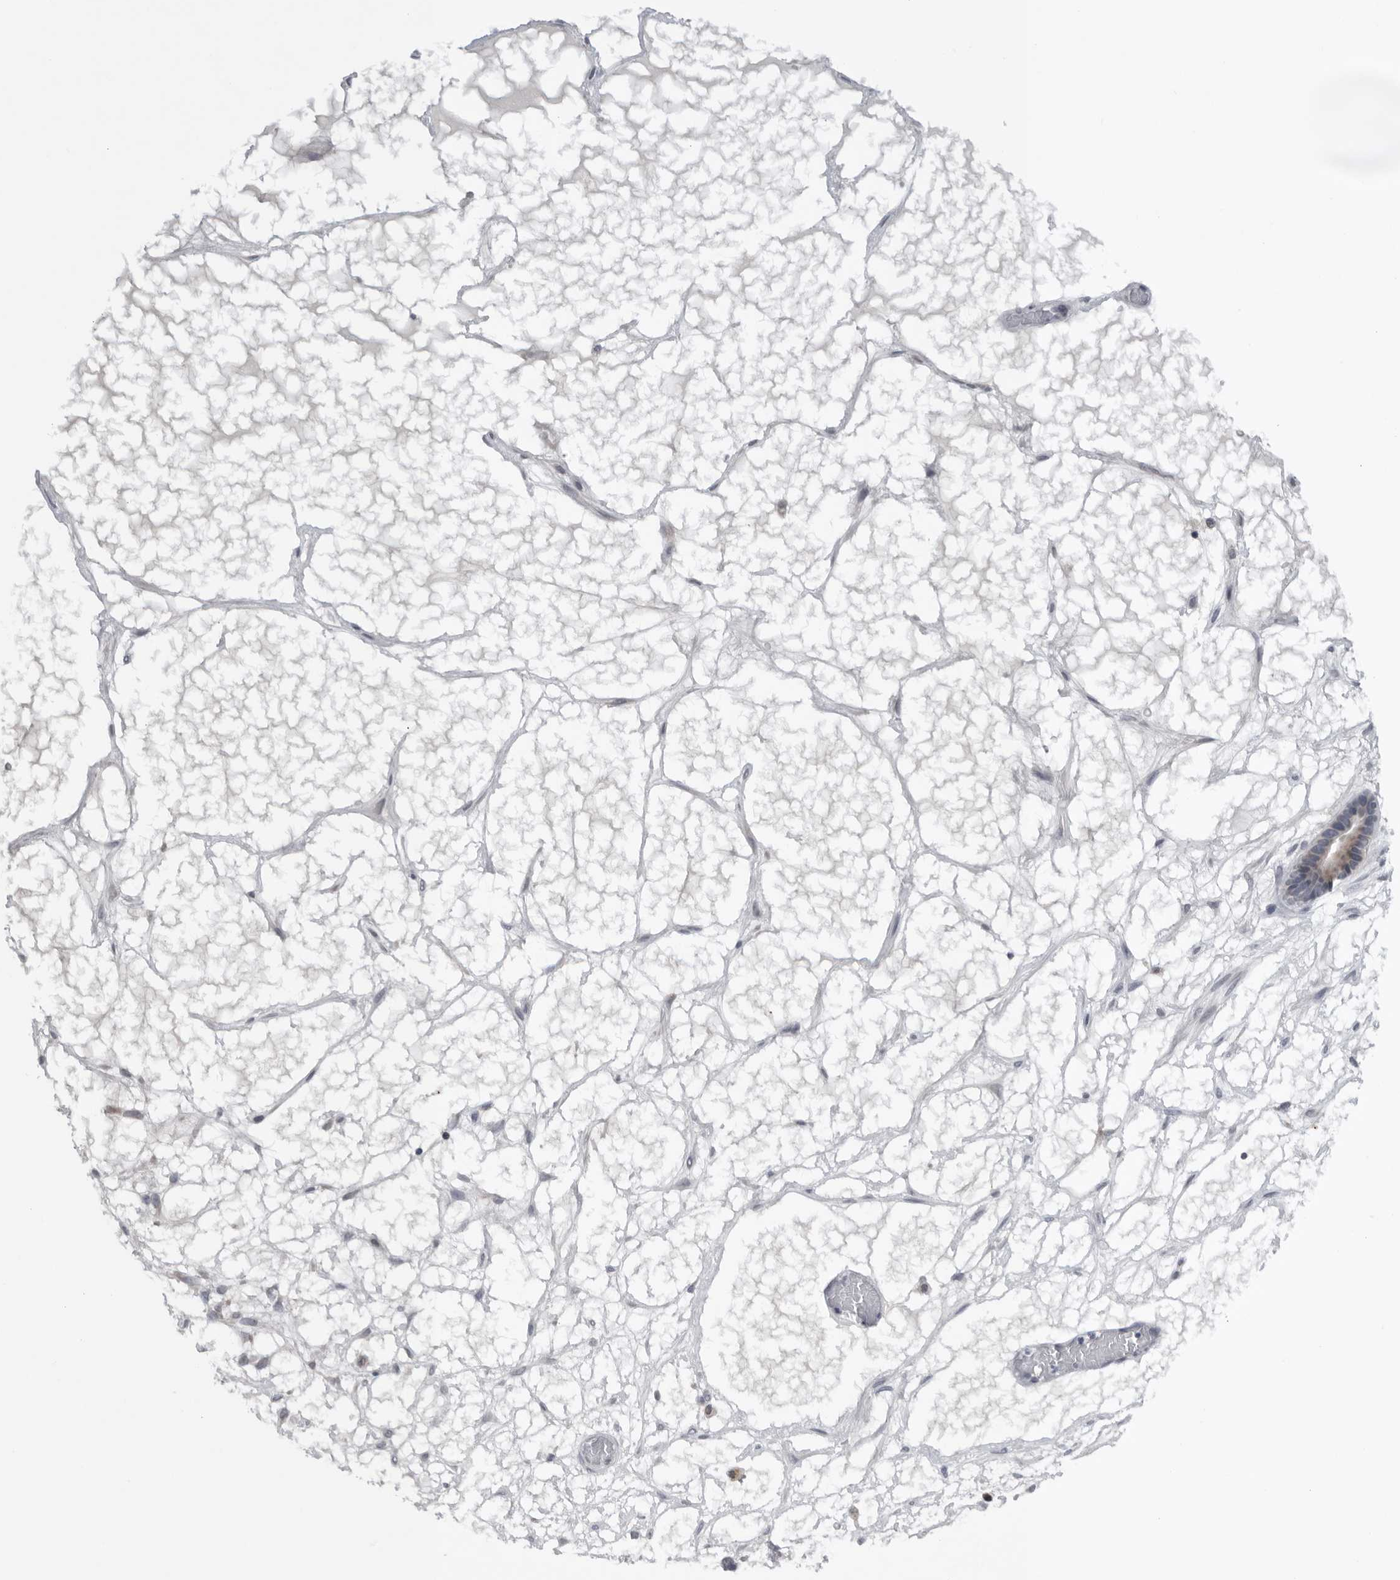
{"staining": {"intensity": "negative", "quantity": "none", "location": "none"}, "tissue": "ovarian cancer", "cell_type": "Tumor cells", "image_type": "cancer", "snomed": [{"axis": "morphology", "description": "Cystadenocarcinoma, serous, NOS"}, {"axis": "topography", "description": "Ovary"}], "caption": "IHC of human ovarian cancer exhibits no positivity in tumor cells.", "gene": "CPT2", "patient": {"sex": "female", "age": 56}}